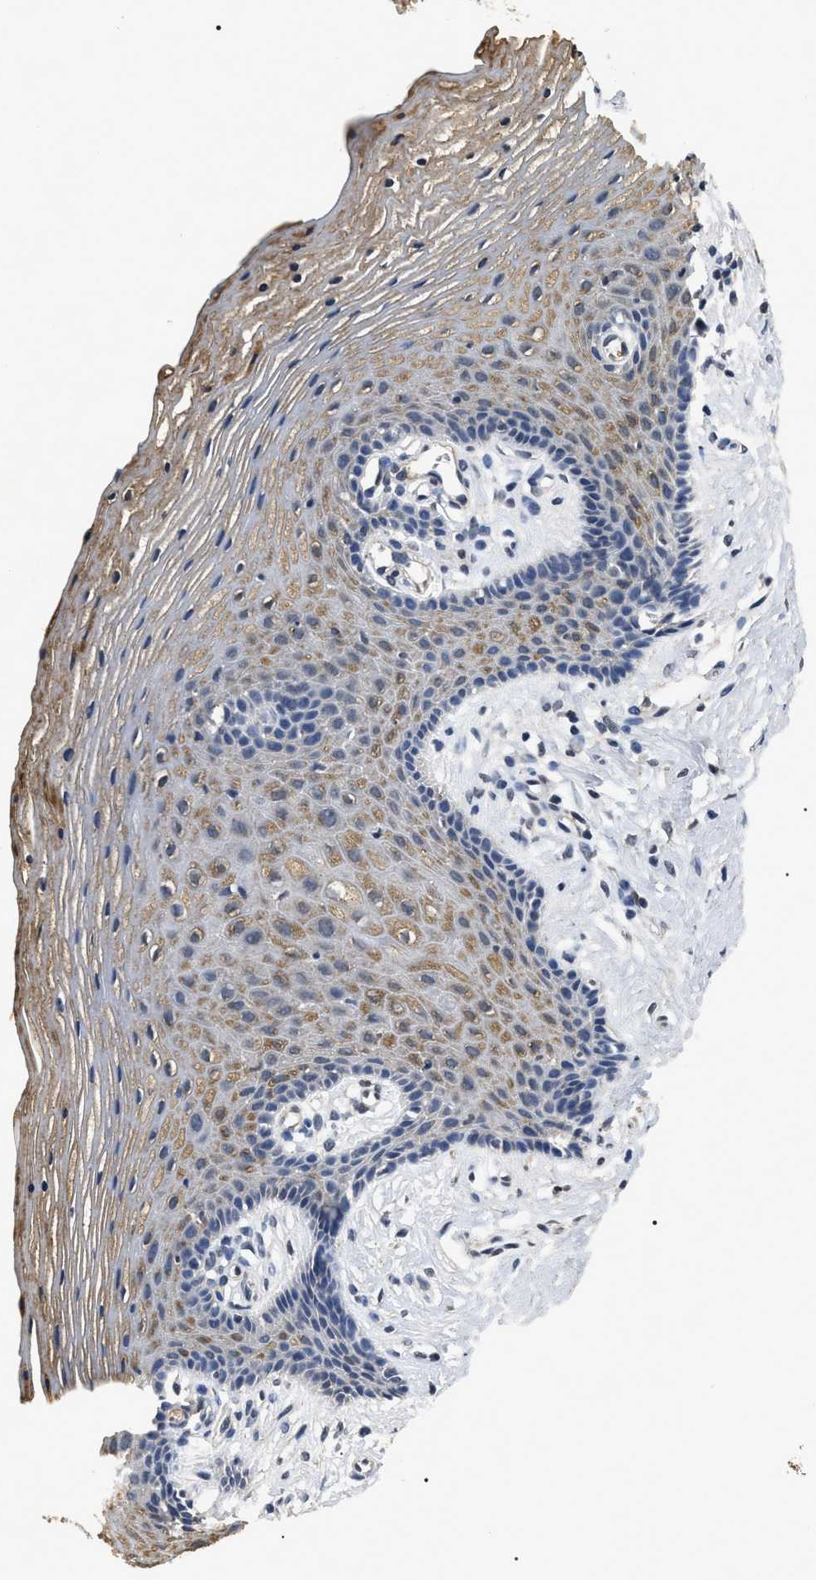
{"staining": {"intensity": "moderate", "quantity": "25%-75%", "location": "cytoplasmic/membranous"}, "tissue": "vagina", "cell_type": "Squamous epithelial cells", "image_type": "normal", "snomed": [{"axis": "morphology", "description": "Normal tissue, NOS"}, {"axis": "topography", "description": "Vagina"}], "caption": "Protein staining demonstrates moderate cytoplasmic/membranous staining in about 25%-75% of squamous epithelial cells in normal vagina.", "gene": "ANP32E", "patient": {"sex": "female", "age": 32}}